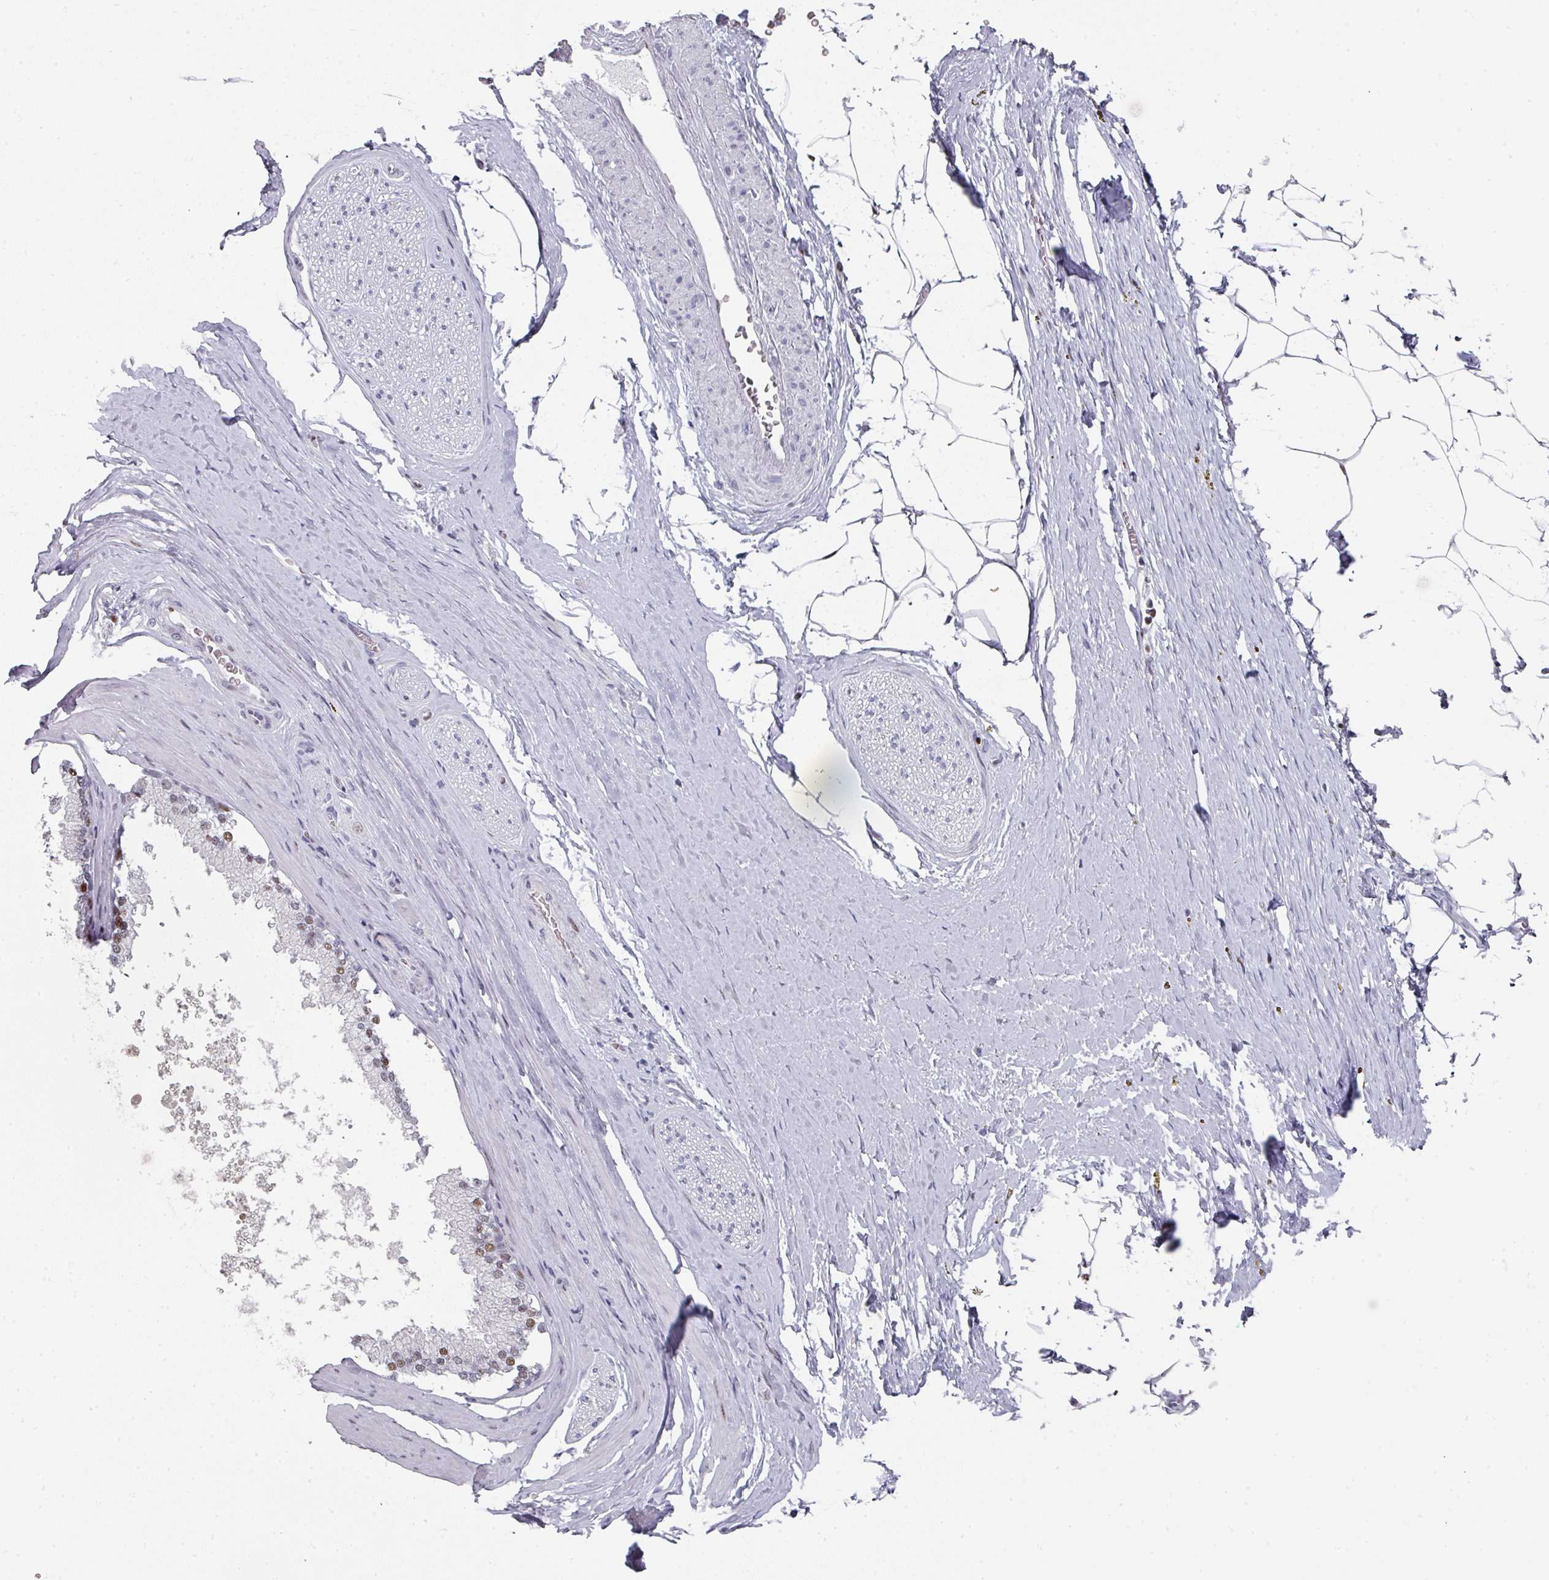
{"staining": {"intensity": "negative", "quantity": "none", "location": "none"}, "tissue": "adipose tissue", "cell_type": "Adipocytes", "image_type": "normal", "snomed": [{"axis": "morphology", "description": "Normal tissue, NOS"}, {"axis": "morphology", "description": "Adenocarcinoma, High grade"}, {"axis": "topography", "description": "Prostate"}, {"axis": "topography", "description": "Peripheral nerve tissue"}], "caption": "An immunohistochemistry (IHC) image of benign adipose tissue is shown. There is no staining in adipocytes of adipose tissue. (DAB (3,3'-diaminobenzidine) IHC, high magnification).", "gene": "SF3B5", "patient": {"sex": "male", "age": 68}}